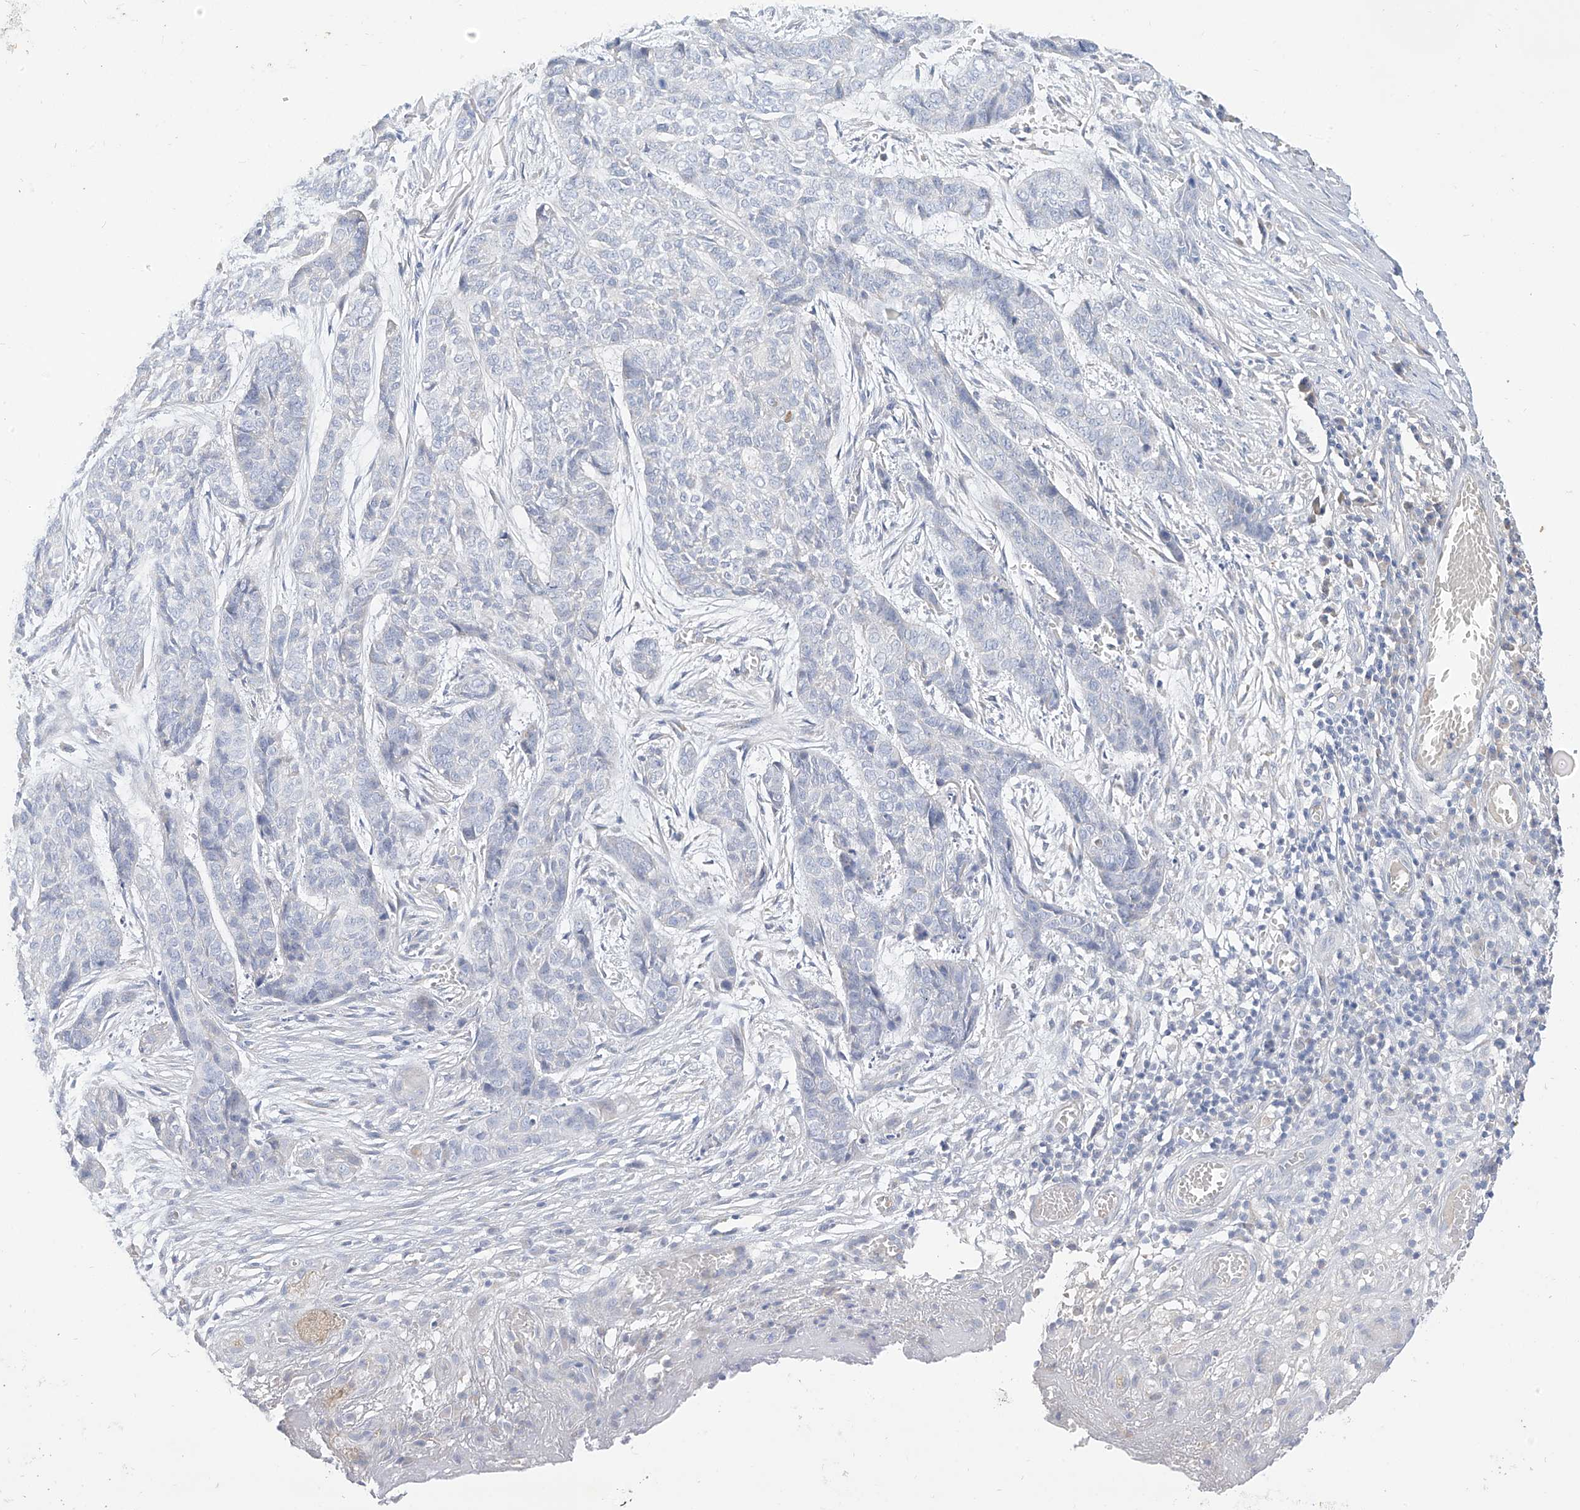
{"staining": {"intensity": "negative", "quantity": "none", "location": "none"}, "tissue": "skin cancer", "cell_type": "Tumor cells", "image_type": "cancer", "snomed": [{"axis": "morphology", "description": "Basal cell carcinoma"}, {"axis": "topography", "description": "Skin"}], "caption": "Skin cancer (basal cell carcinoma) stained for a protein using immunohistochemistry displays no positivity tumor cells.", "gene": "RASA2", "patient": {"sex": "female", "age": 64}}